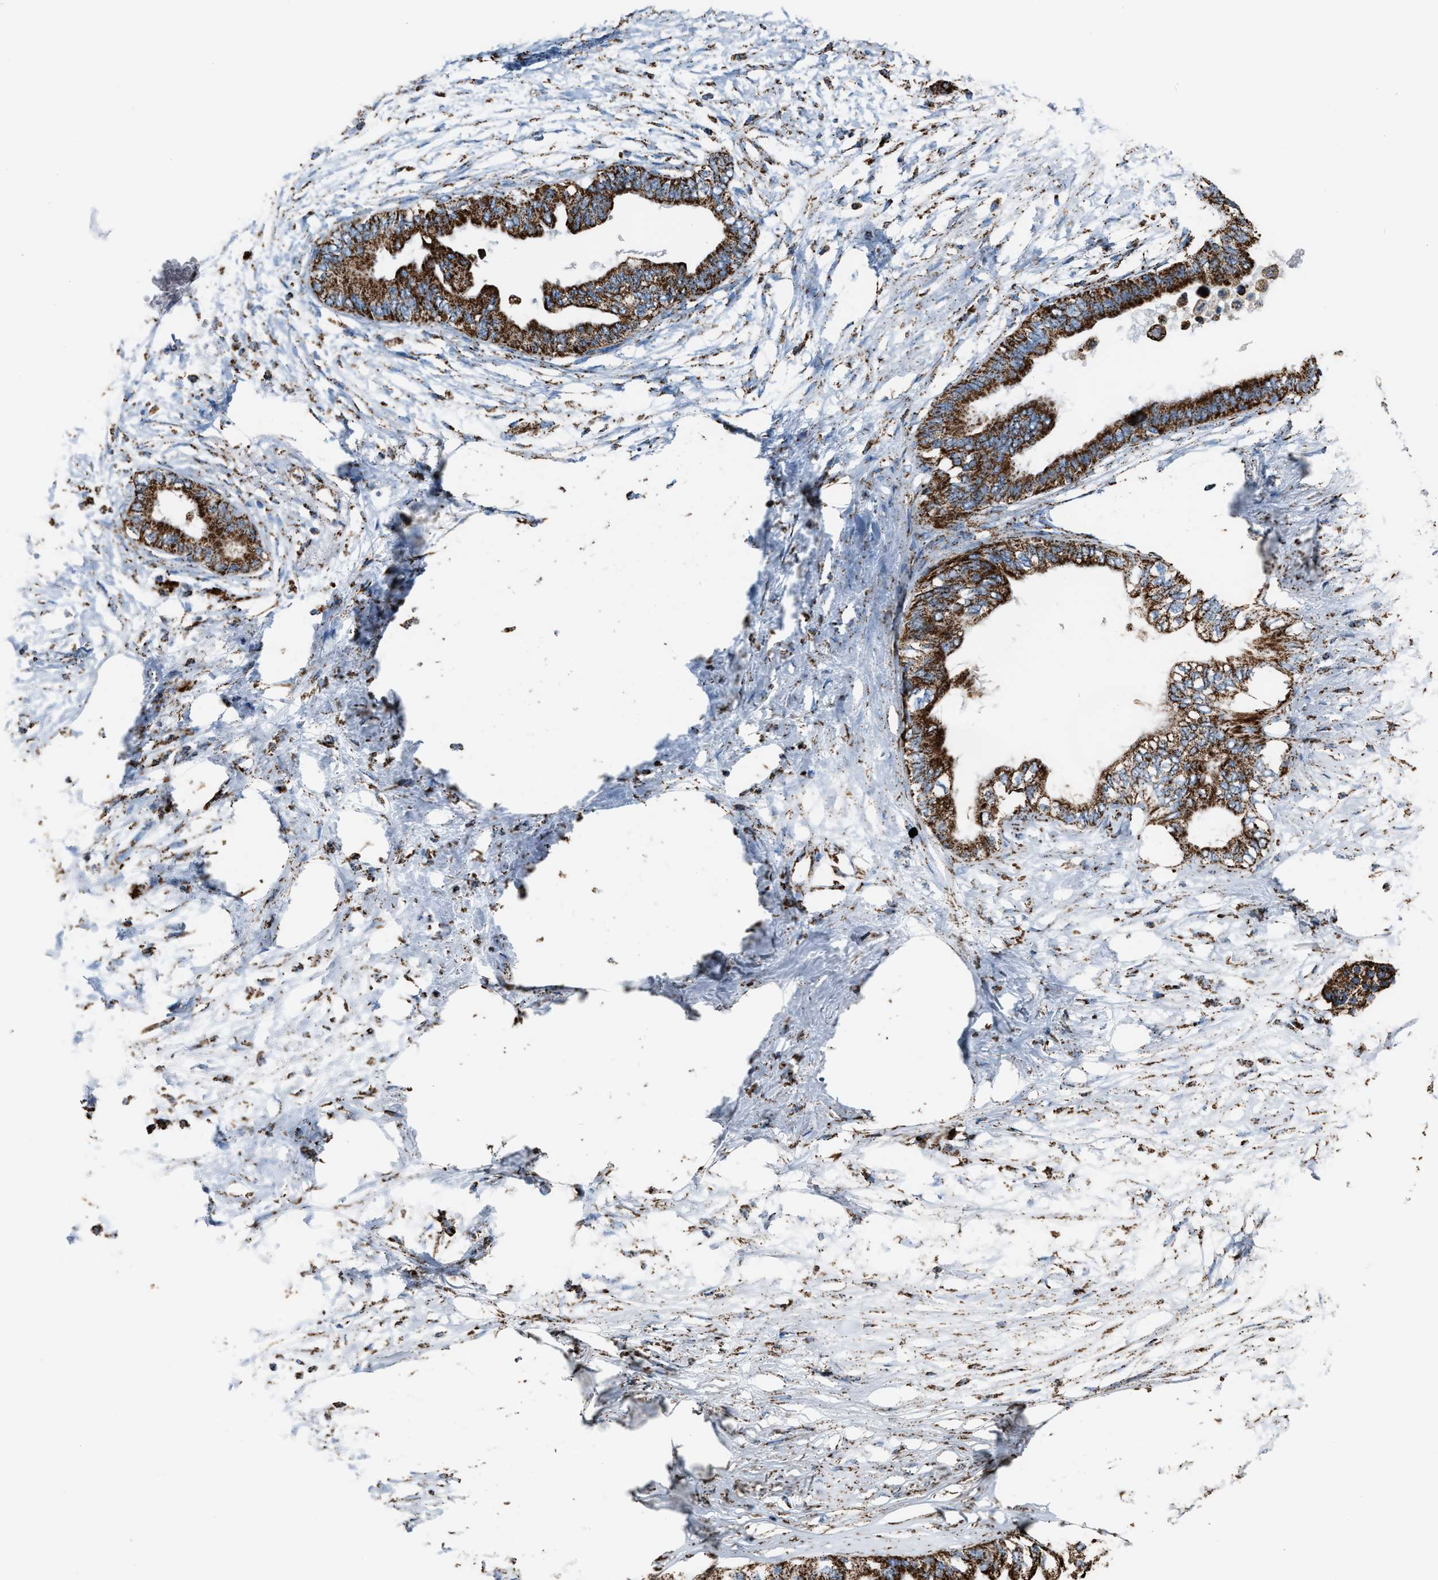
{"staining": {"intensity": "strong", "quantity": ">75%", "location": "cytoplasmic/membranous"}, "tissue": "pancreatic cancer", "cell_type": "Tumor cells", "image_type": "cancer", "snomed": [{"axis": "morphology", "description": "Normal tissue, NOS"}, {"axis": "morphology", "description": "Adenocarcinoma, NOS"}, {"axis": "topography", "description": "Pancreas"}, {"axis": "topography", "description": "Duodenum"}], "caption": "Pancreatic cancer tissue shows strong cytoplasmic/membranous staining in about >75% of tumor cells, visualized by immunohistochemistry. (Brightfield microscopy of DAB IHC at high magnification).", "gene": "MDH2", "patient": {"sex": "female", "age": 60}}